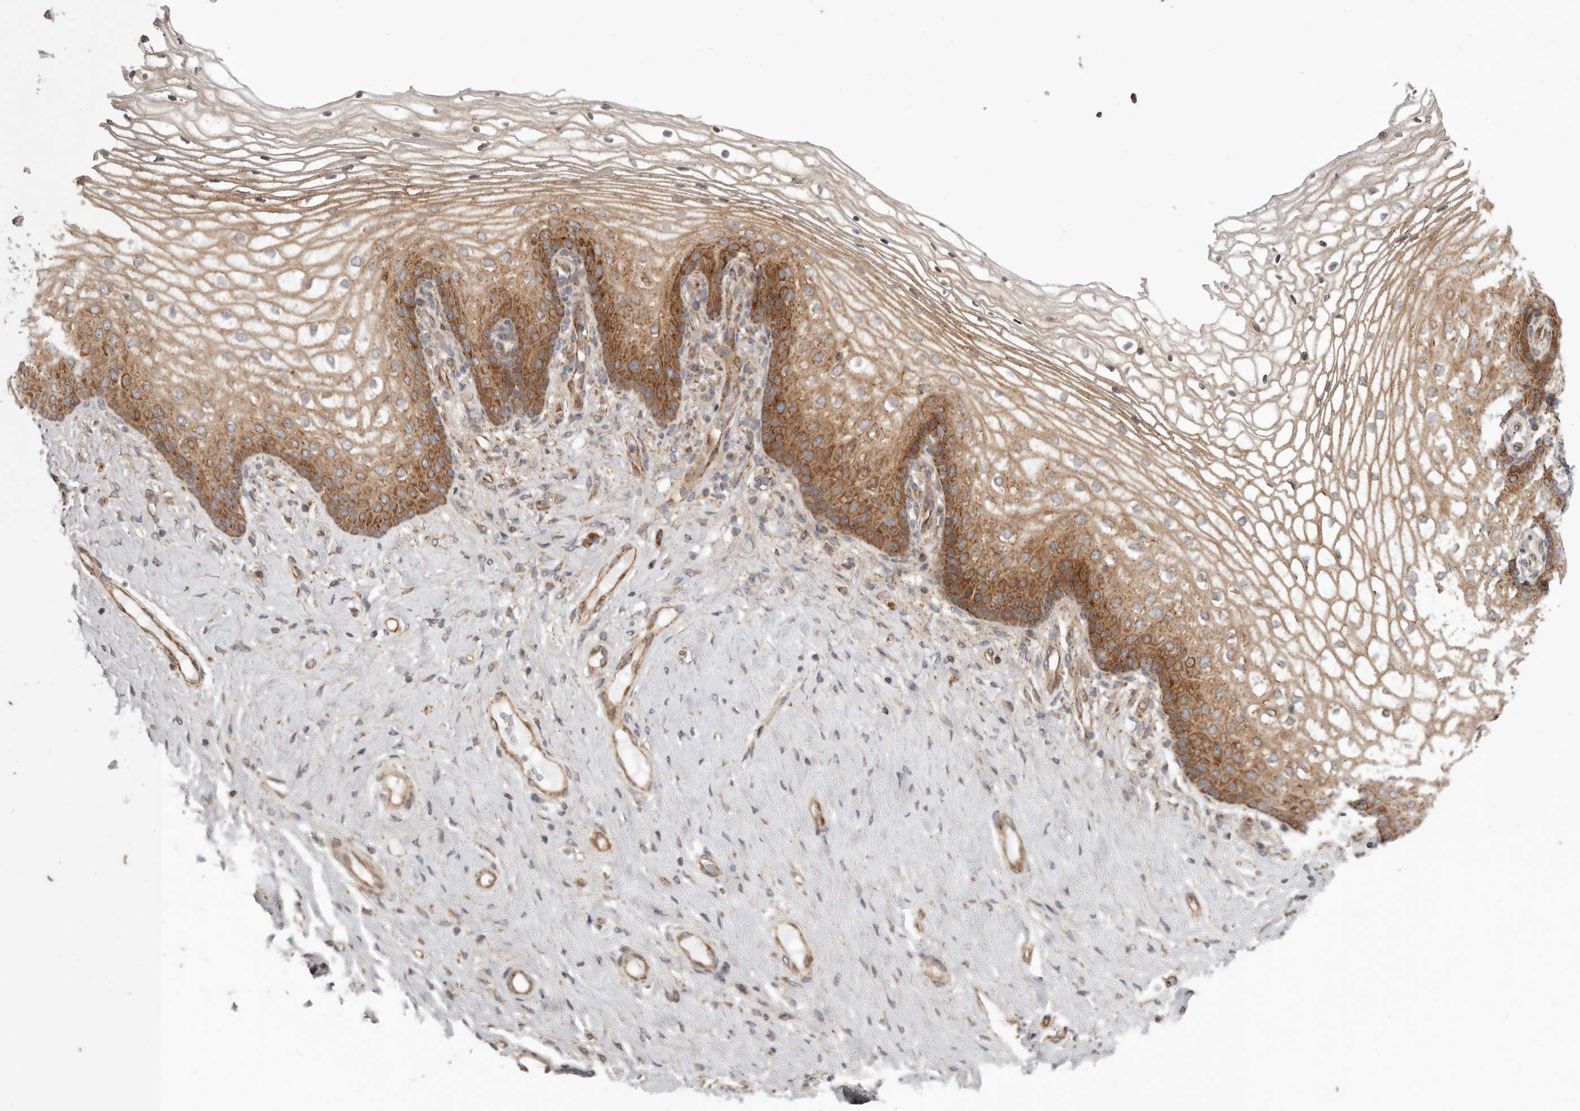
{"staining": {"intensity": "moderate", "quantity": ">75%", "location": "cytoplasmic/membranous"}, "tissue": "vagina", "cell_type": "Squamous epithelial cells", "image_type": "normal", "snomed": [{"axis": "morphology", "description": "Normal tissue, NOS"}, {"axis": "topography", "description": "Vagina"}], "caption": "High-power microscopy captured an immunohistochemistry photomicrograph of normal vagina, revealing moderate cytoplasmic/membranous staining in about >75% of squamous epithelial cells.", "gene": "MRPS10", "patient": {"sex": "female", "age": 60}}